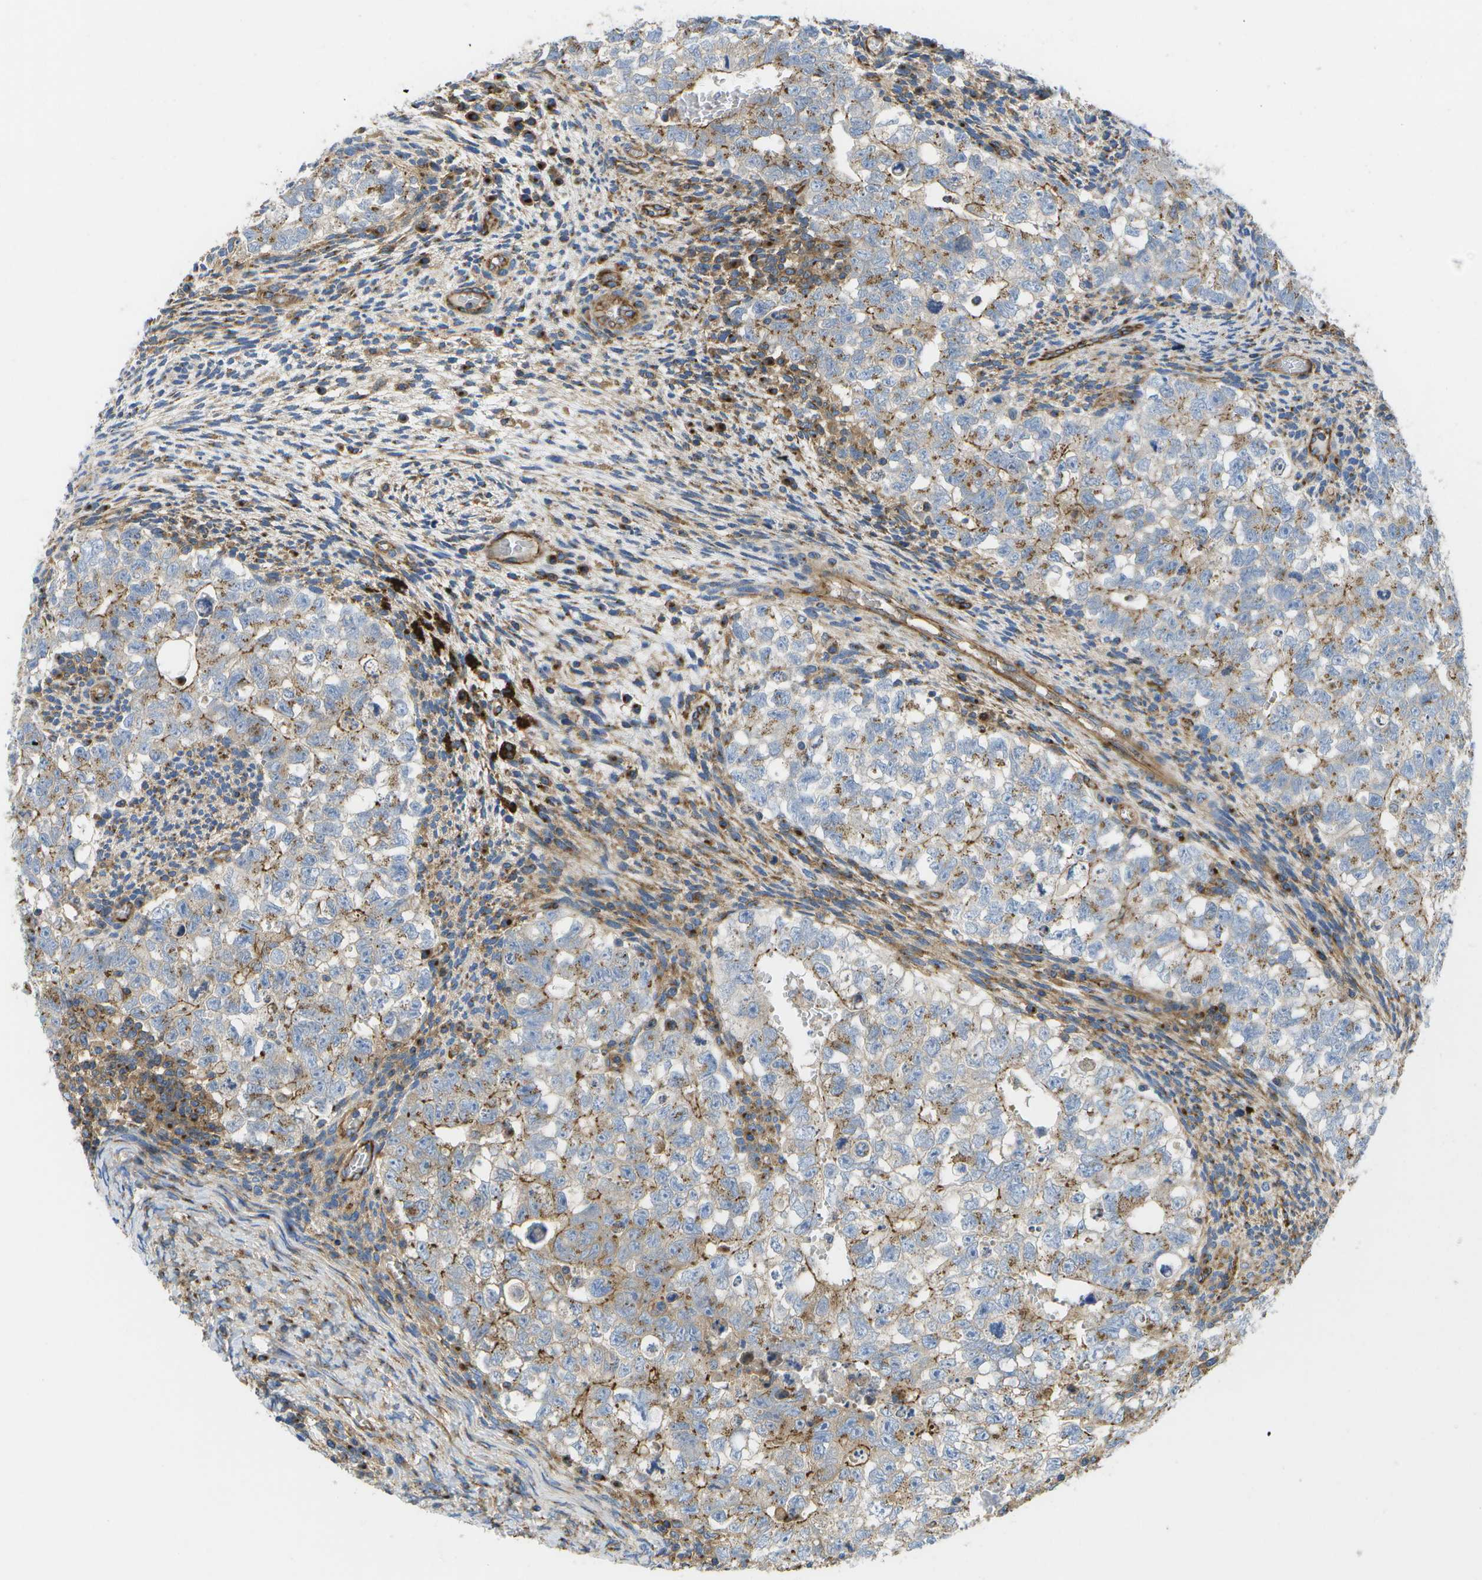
{"staining": {"intensity": "moderate", "quantity": "<25%", "location": "cytoplasmic/membranous"}, "tissue": "testis cancer", "cell_type": "Tumor cells", "image_type": "cancer", "snomed": [{"axis": "morphology", "description": "Seminoma, NOS"}, {"axis": "morphology", "description": "Carcinoma, Embryonal, NOS"}, {"axis": "topography", "description": "Testis"}], "caption": "Immunohistochemical staining of embryonal carcinoma (testis) displays low levels of moderate cytoplasmic/membranous positivity in about <25% of tumor cells.", "gene": "BST2", "patient": {"sex": "male", "age": 38}}